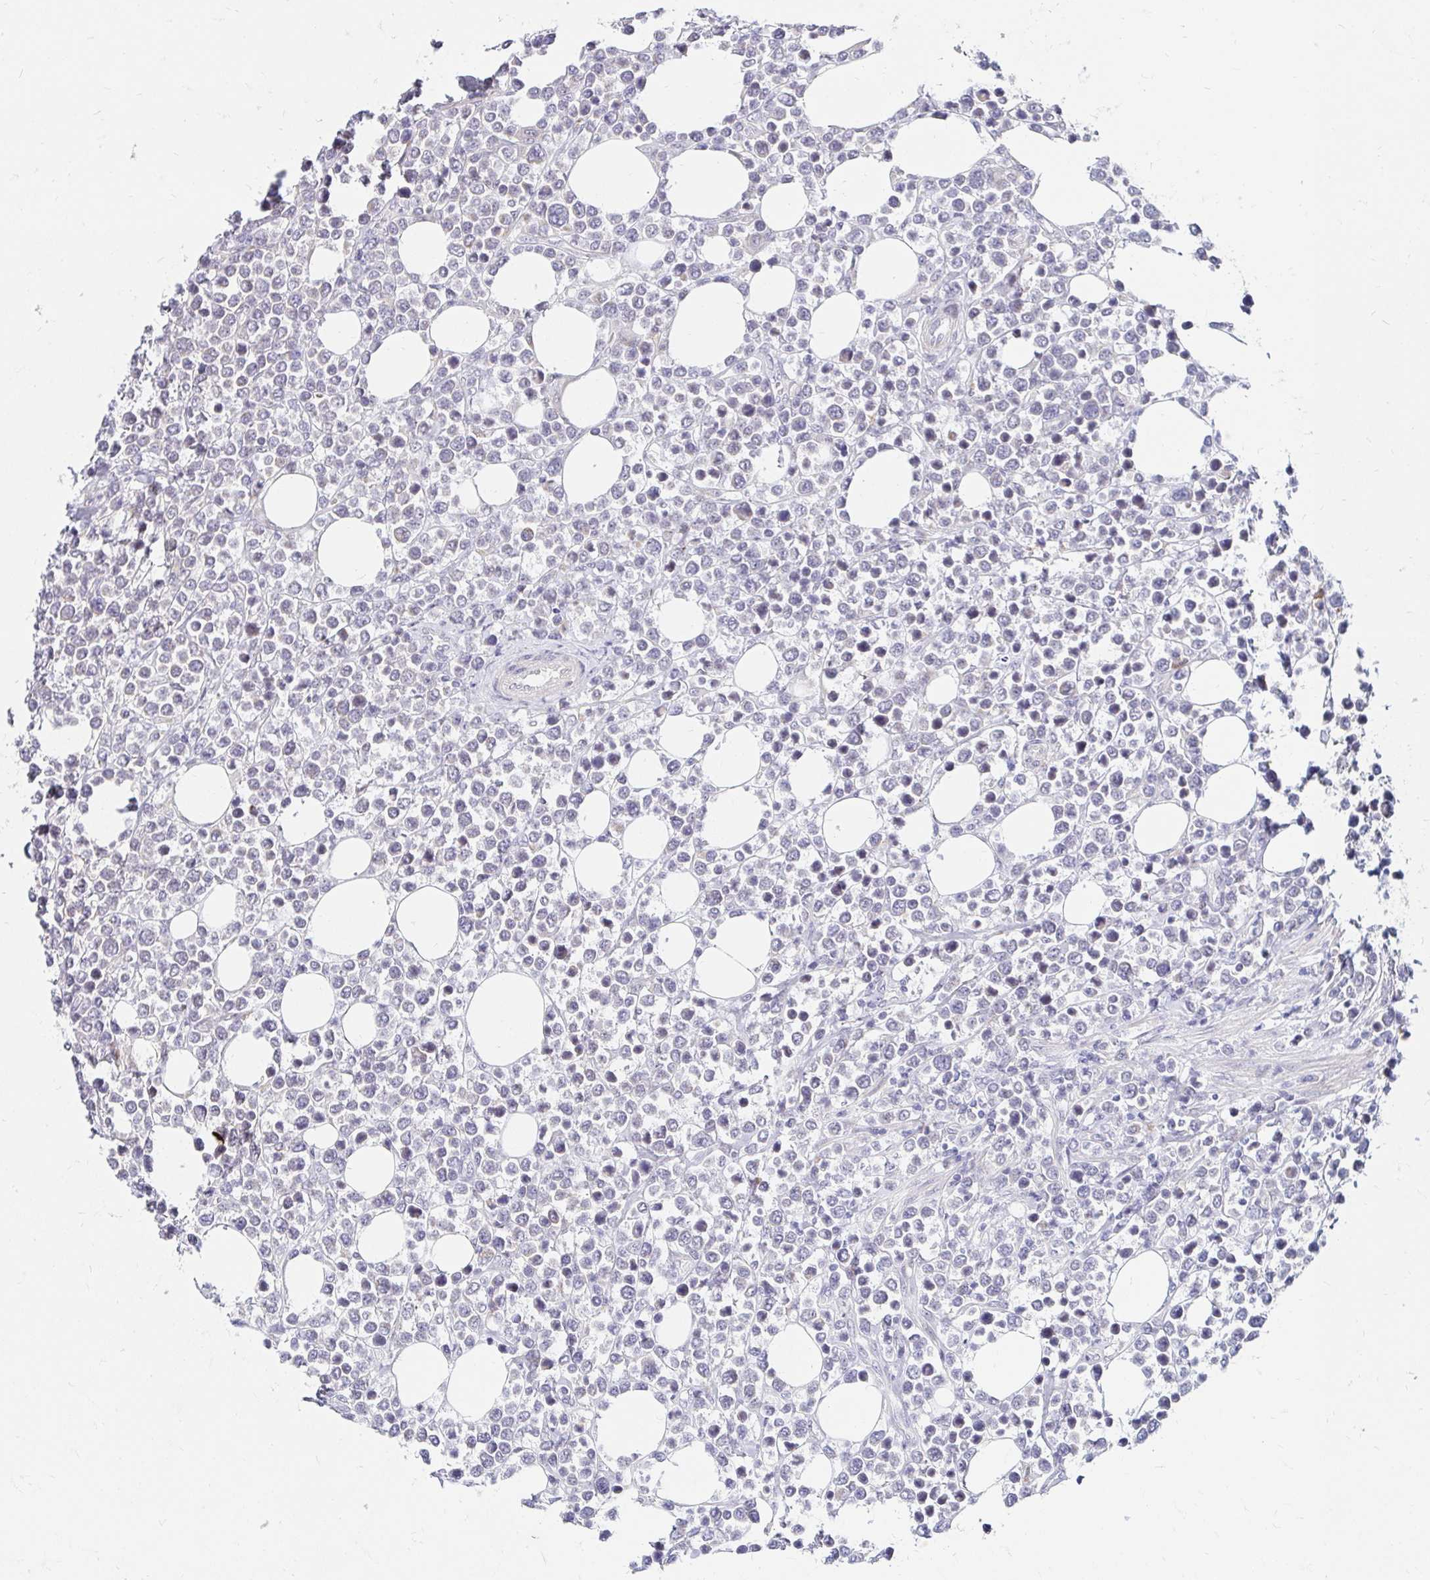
{"staining": {"intensity": "negative", "quantity": "none", "location": "none"}, "tissue": "lymphoma", "cell_type": "Tumor cells", "image_type": "cancer", "snomed": [{"axis": "morphology", "description": "Malignant lymphoma, non-Hodgkin's type, High grade"}, {"axis": "topography", "description": "Soft tissue"}], "caption": "Lymphoma was stained to show a protein in brown. There is no significant expression in tumor cells.", "gene": "GUCY1A1", "patient": {"sex": "female", "age": 56}}